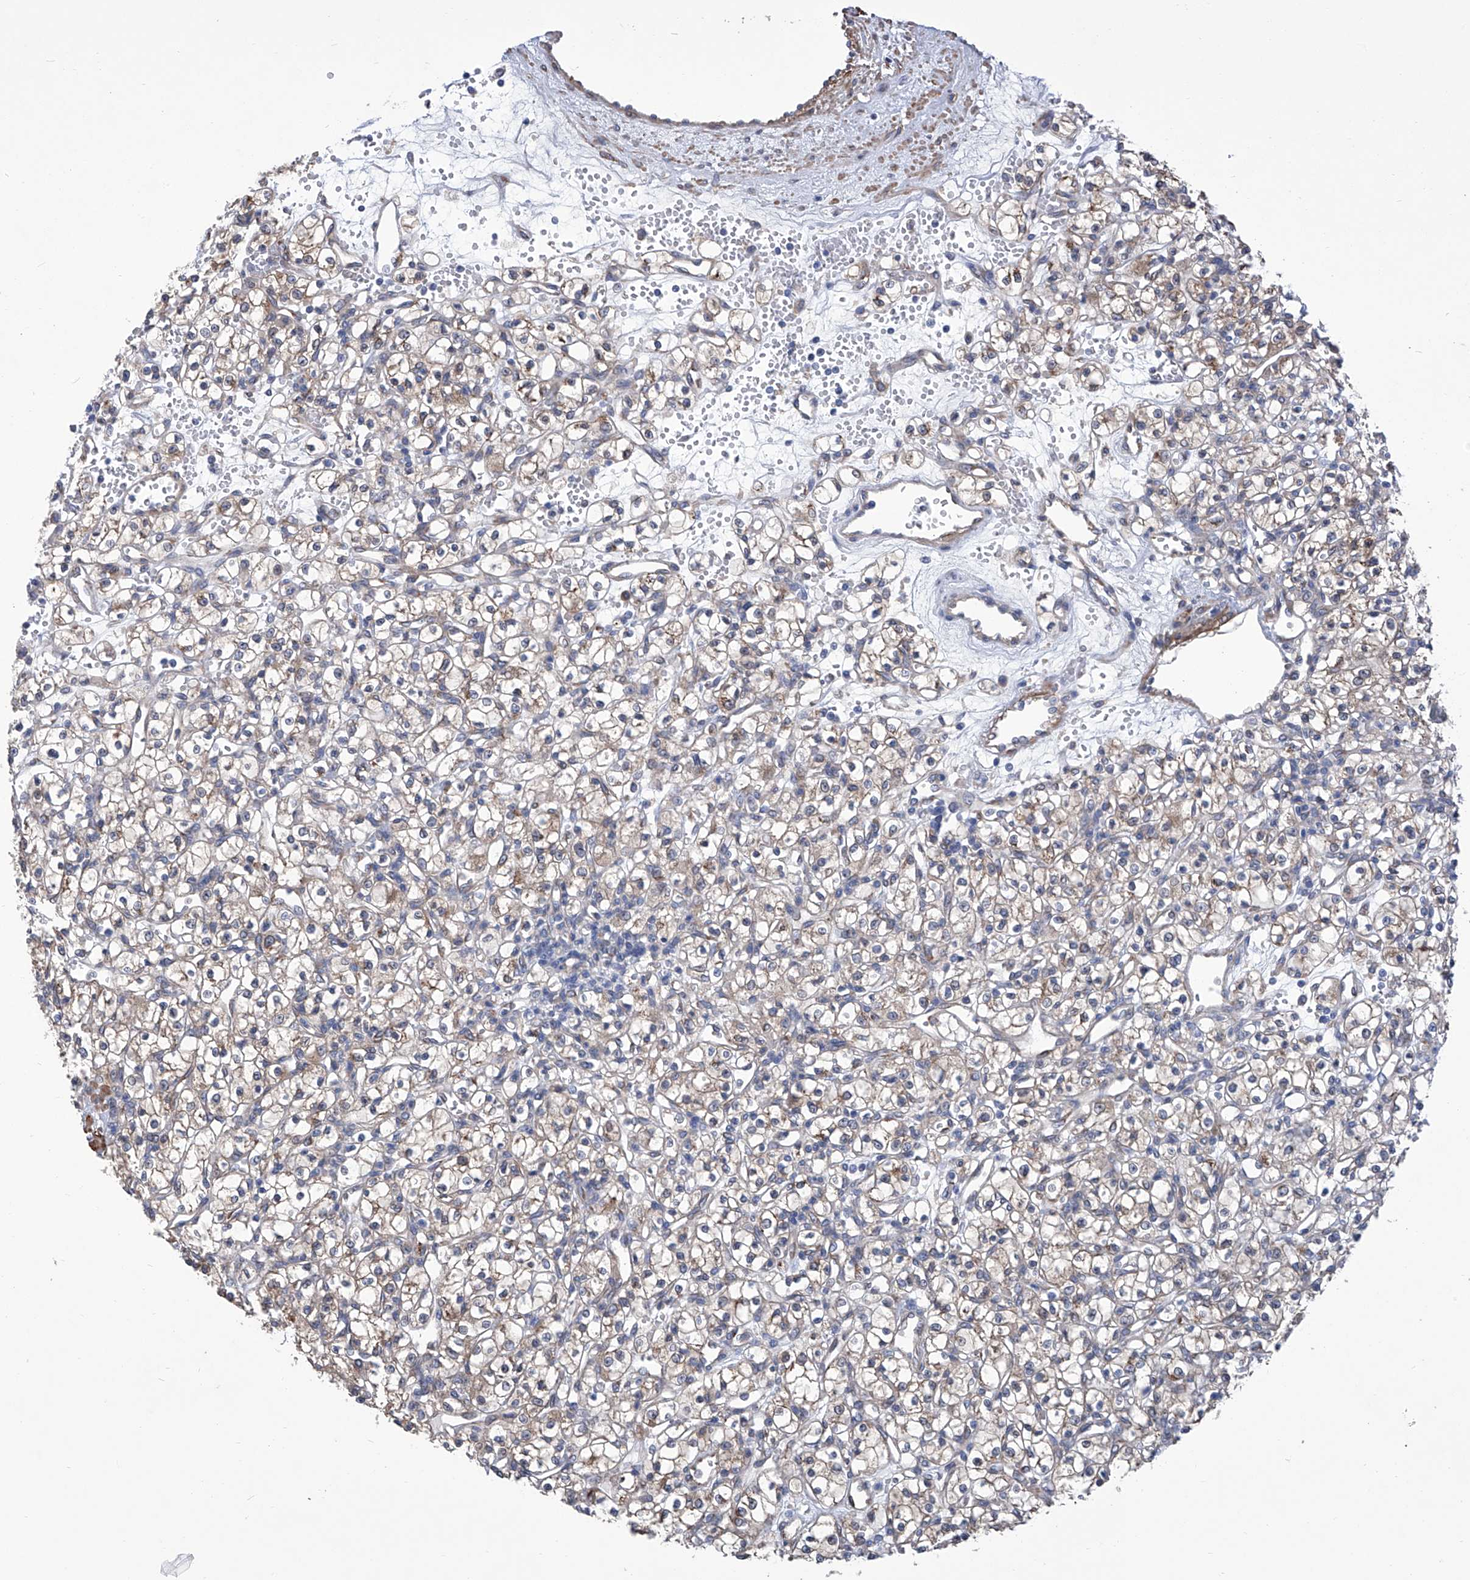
{"staining": {"intensity": "weak", "quantity": ">75%", "location": "cytoplasmic/membranous"}, "tissue": "renal cancer", "cell_type": "Tumor cells", "image_type": "cancer", "snomed": [{"axis": "morphology", "description": "Adenocarcinoma, NOS"}, {"axis": "topography", "description": "Kidney"}], "caption": "This is a micrograph of immunohistochemistry staining of renal cancer, which shows weak expression in the cytoplasmic/membranous of tumor cells.", "gene": "SMS", "patient": {"sex": "female", "age": 59}}